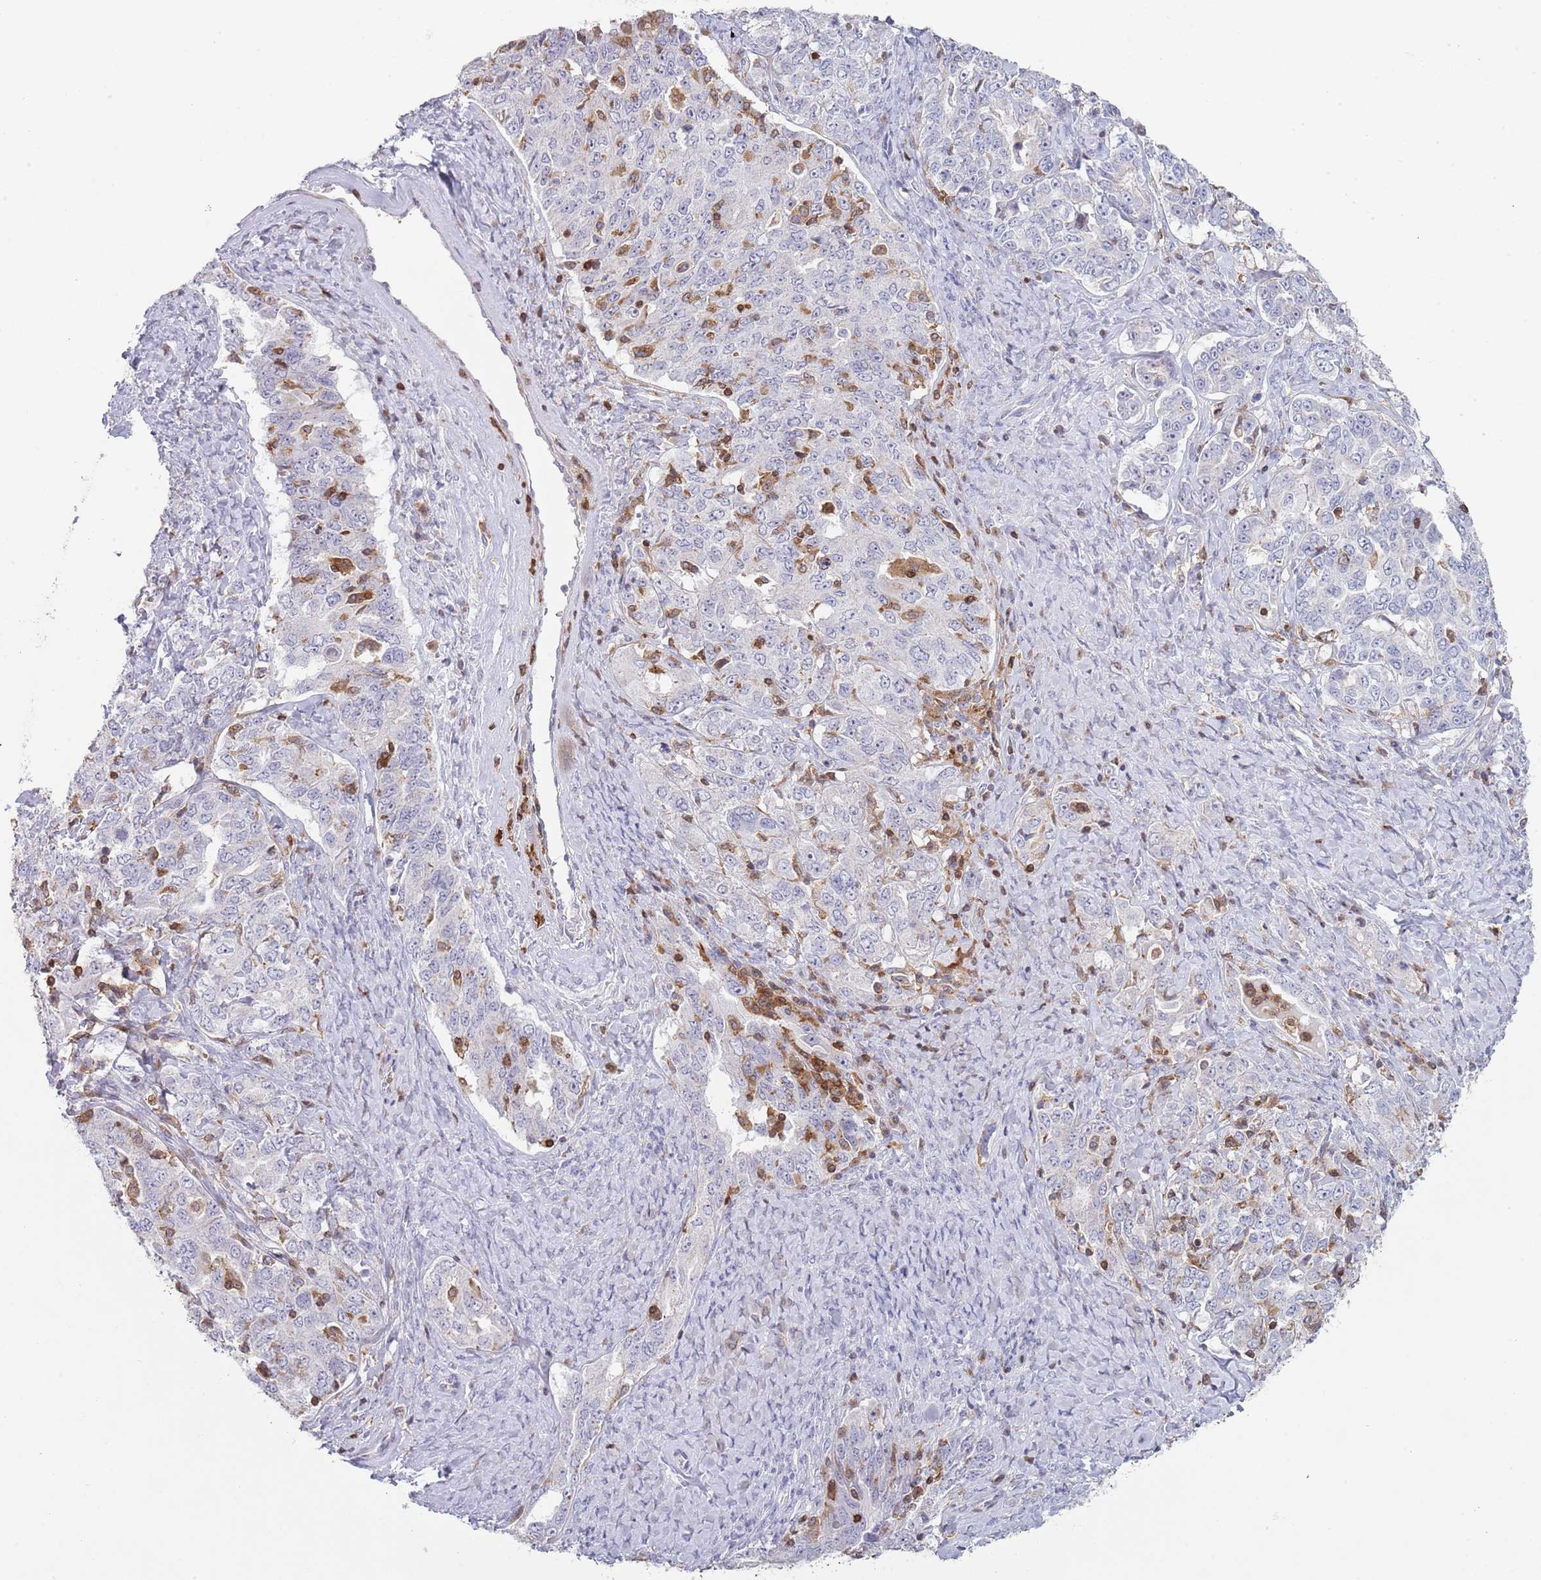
{"staining": {"intensity": "negative", "quantity": "none", "location": "none"}, "tissue": "ovarian cancer", "cell_type": "Tumor cells", "image_type": "cancer", "snomed": [{"axis": "morphology", "description": "Carcinoma, endometroid"}, {"axis": "topography", "description": "Ovary"}], "caption": "DAB immunohistochemical staining of ovarian cancer (endometroid carcinoma) exhibits no significant positivity in tumor cells.", "gene": "LPXN", "patient": {"sex": "female", "age": 62}}